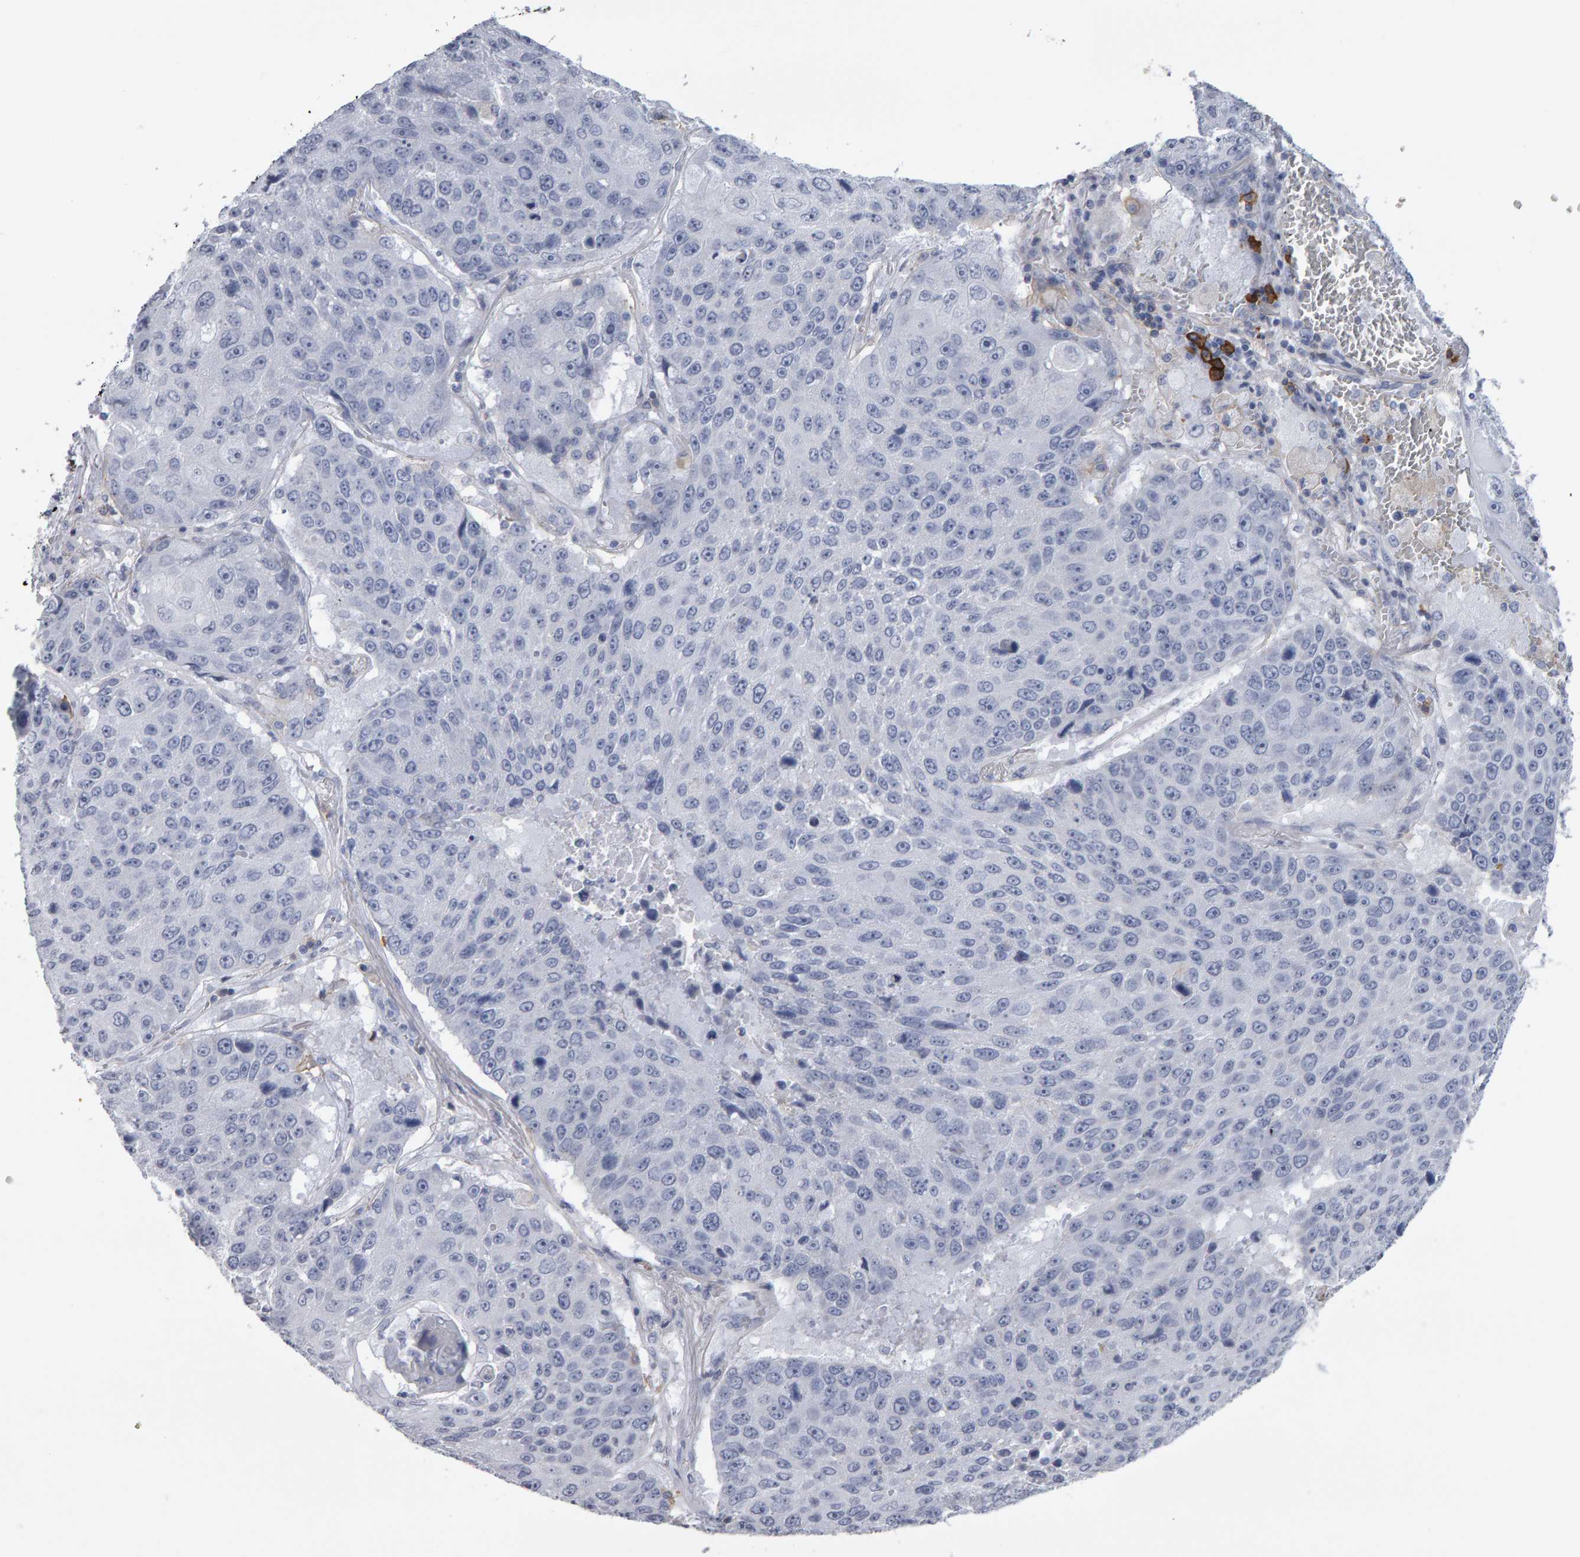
{"staining": {"intensity": "negative", "quantity": "none", "location": "none"}, "tissue": "lung cancer", "cell_type": "Tumor cells", "image_type": "cancer", "snomed": [{"axis": "morphology", "description": "Squamous cell carcinoma, NOS"}, {"axis": "topography", "description": "Lung"}], "caption": "Photomicrograph shows no significant protein staining in tumor cells of lung cancer (squamous cell carcinoma).", "gene": "CD38", "patient": {"sex": "male", "age": 61}}